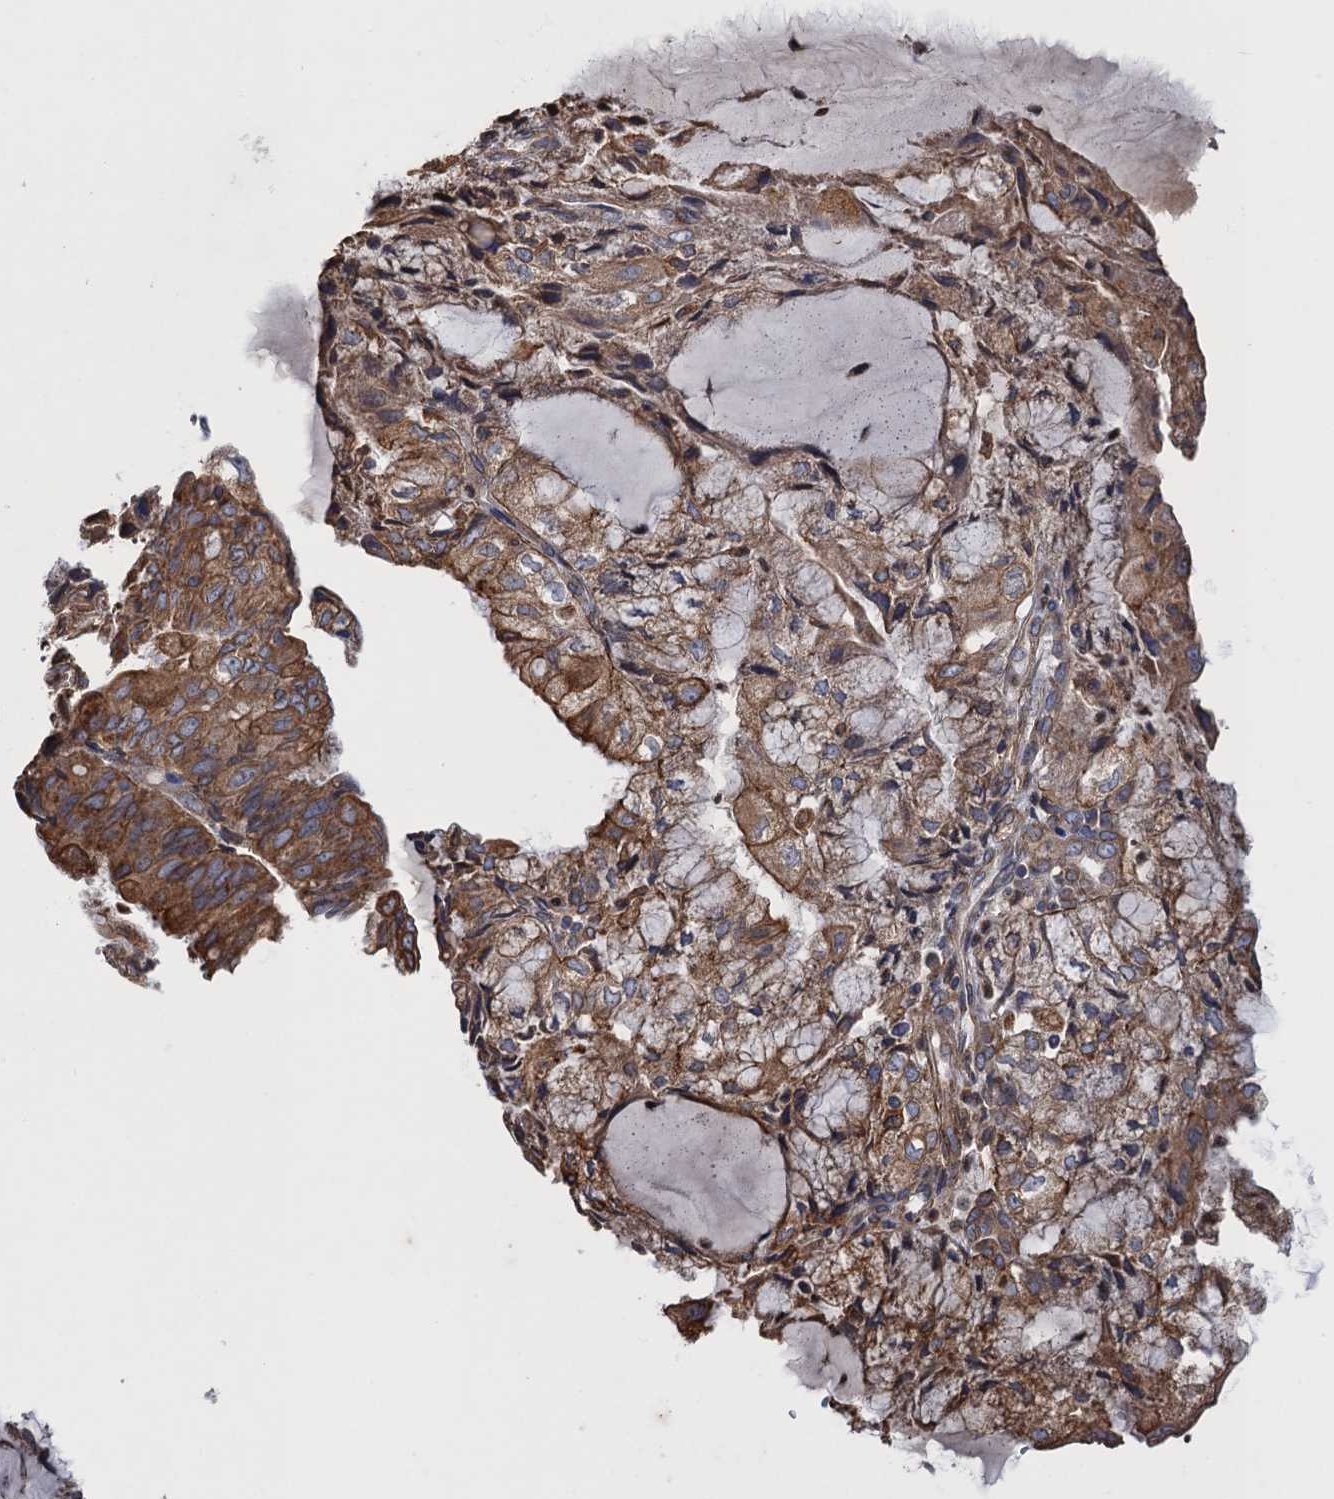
{"staining": {"intensity": "moderate", "quantity": ">75%", "location": "cytoplasmic/membranous"}, "tissue": "endometrial cancer", "cell_type": "Tumor cells", "image_type": "cancer", "snomed": [{"axis": "morphology", "description": "Adenocarcinoma, NOS"}, {"axis": "topography", "description": "Endometrium"}], "caption": "Protein analysis of endometrial adenocarcinoma tissue exhibits moderate cytoplasmic/membranous positivity in about >75% of tumor cells.", "gene": "ARMC5", "patient": {"sex": "female", "age": 81}}